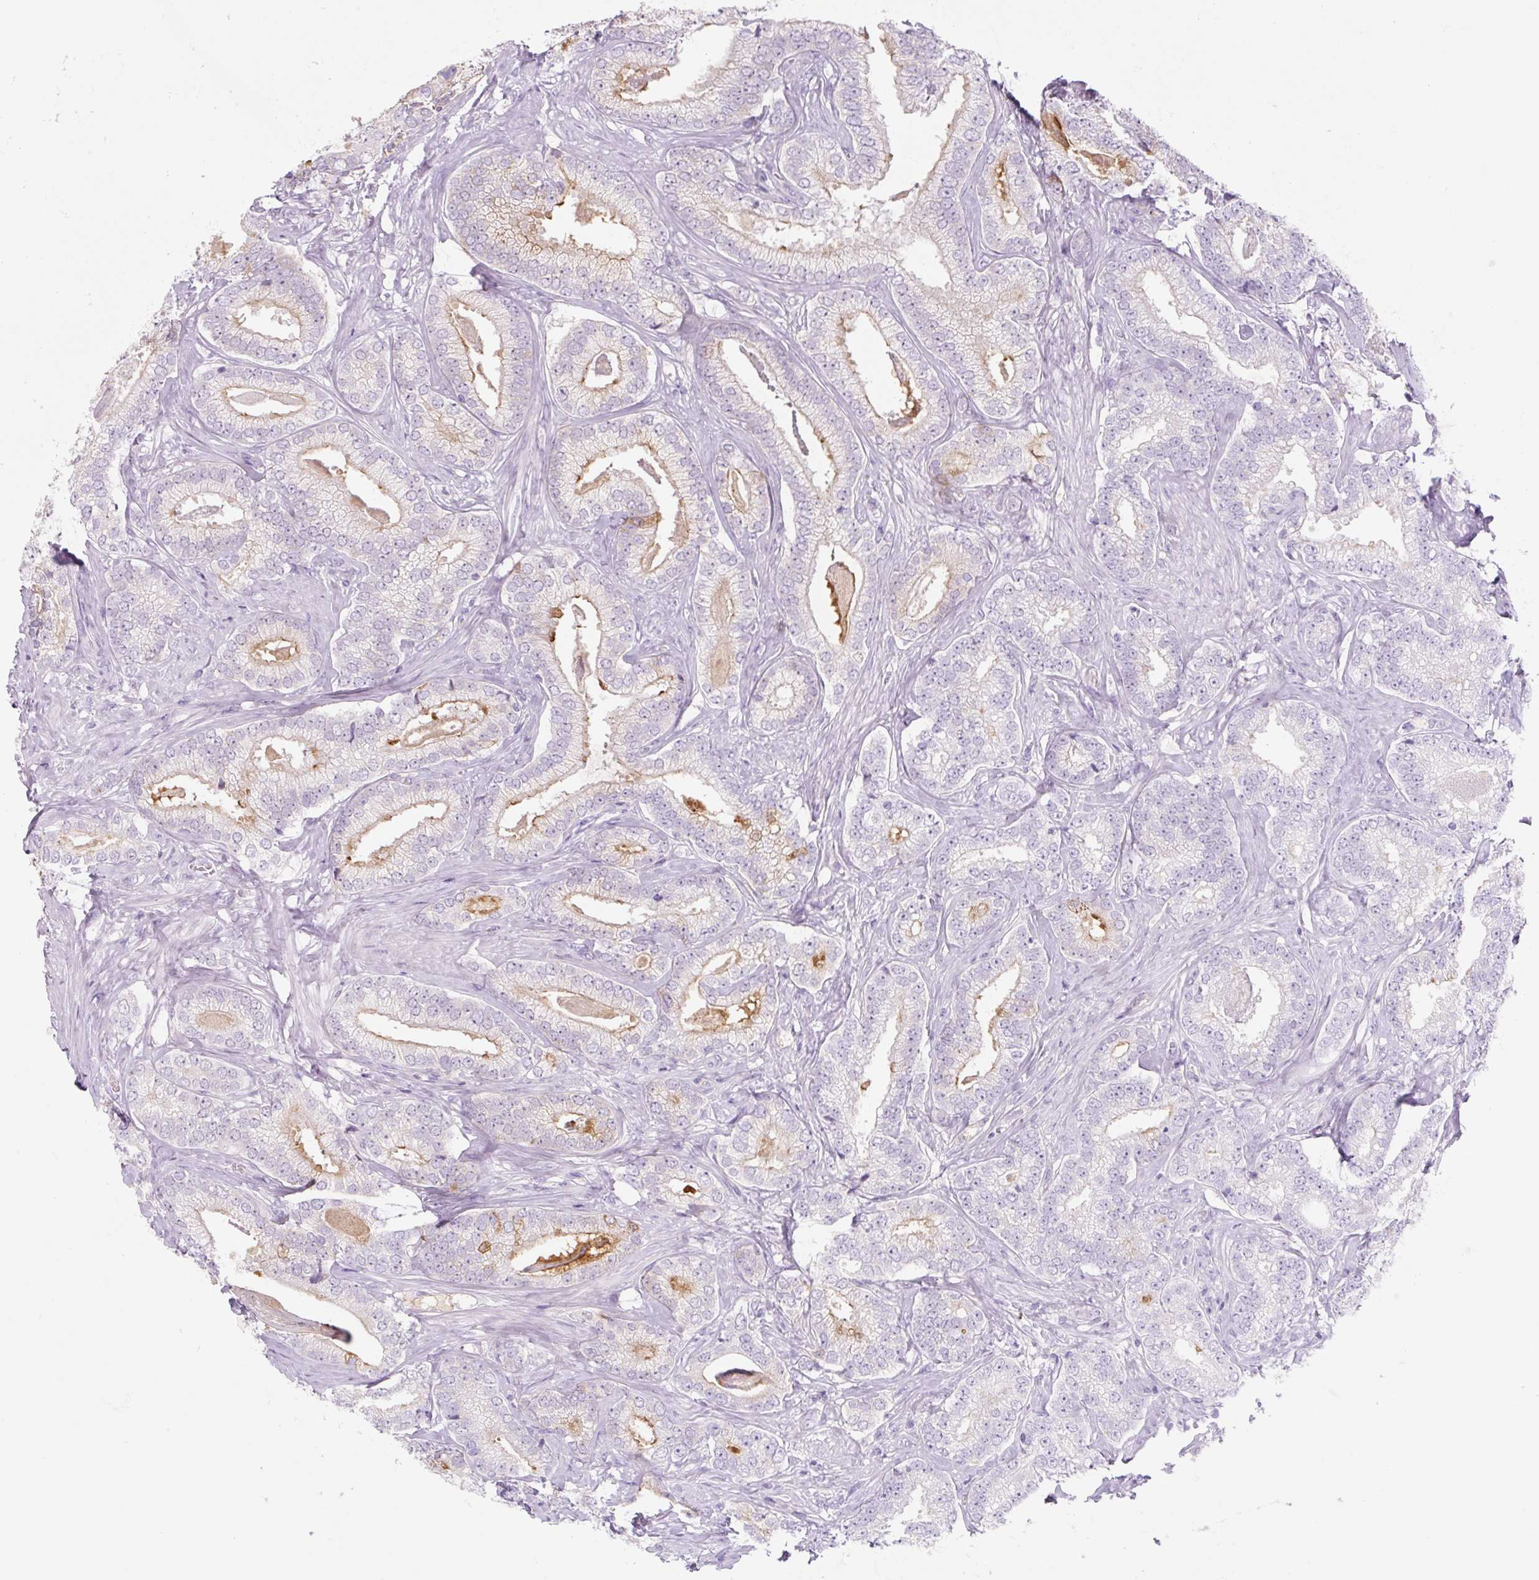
{"staining": {"intensity": "weak", "quantity": "<25%", "location": "cytoplasmic/membranous"}, "tissue": "prostate cancer", "cell_type": "Tumor cells", "image_type": "cancer", "snomed": [{"axis": "morphology", "description": "Adenocarcinoma, Low grade"}, {"axis": "topography", "description": "Prostate"}], "caption": "This histopathology image is of prostate cancer (adenocarcinoma (low-grade)) stained with immunohistochemistry to label a protein in brown with the nuclei are counter-stained blue. There is no staining in tumor cells. (DAB (3,3'-diaminobenzidine) IHC with hematoxylin counter stain).", "gene": "LYVE1", "patient": {"sex": "male", "age": 63}}